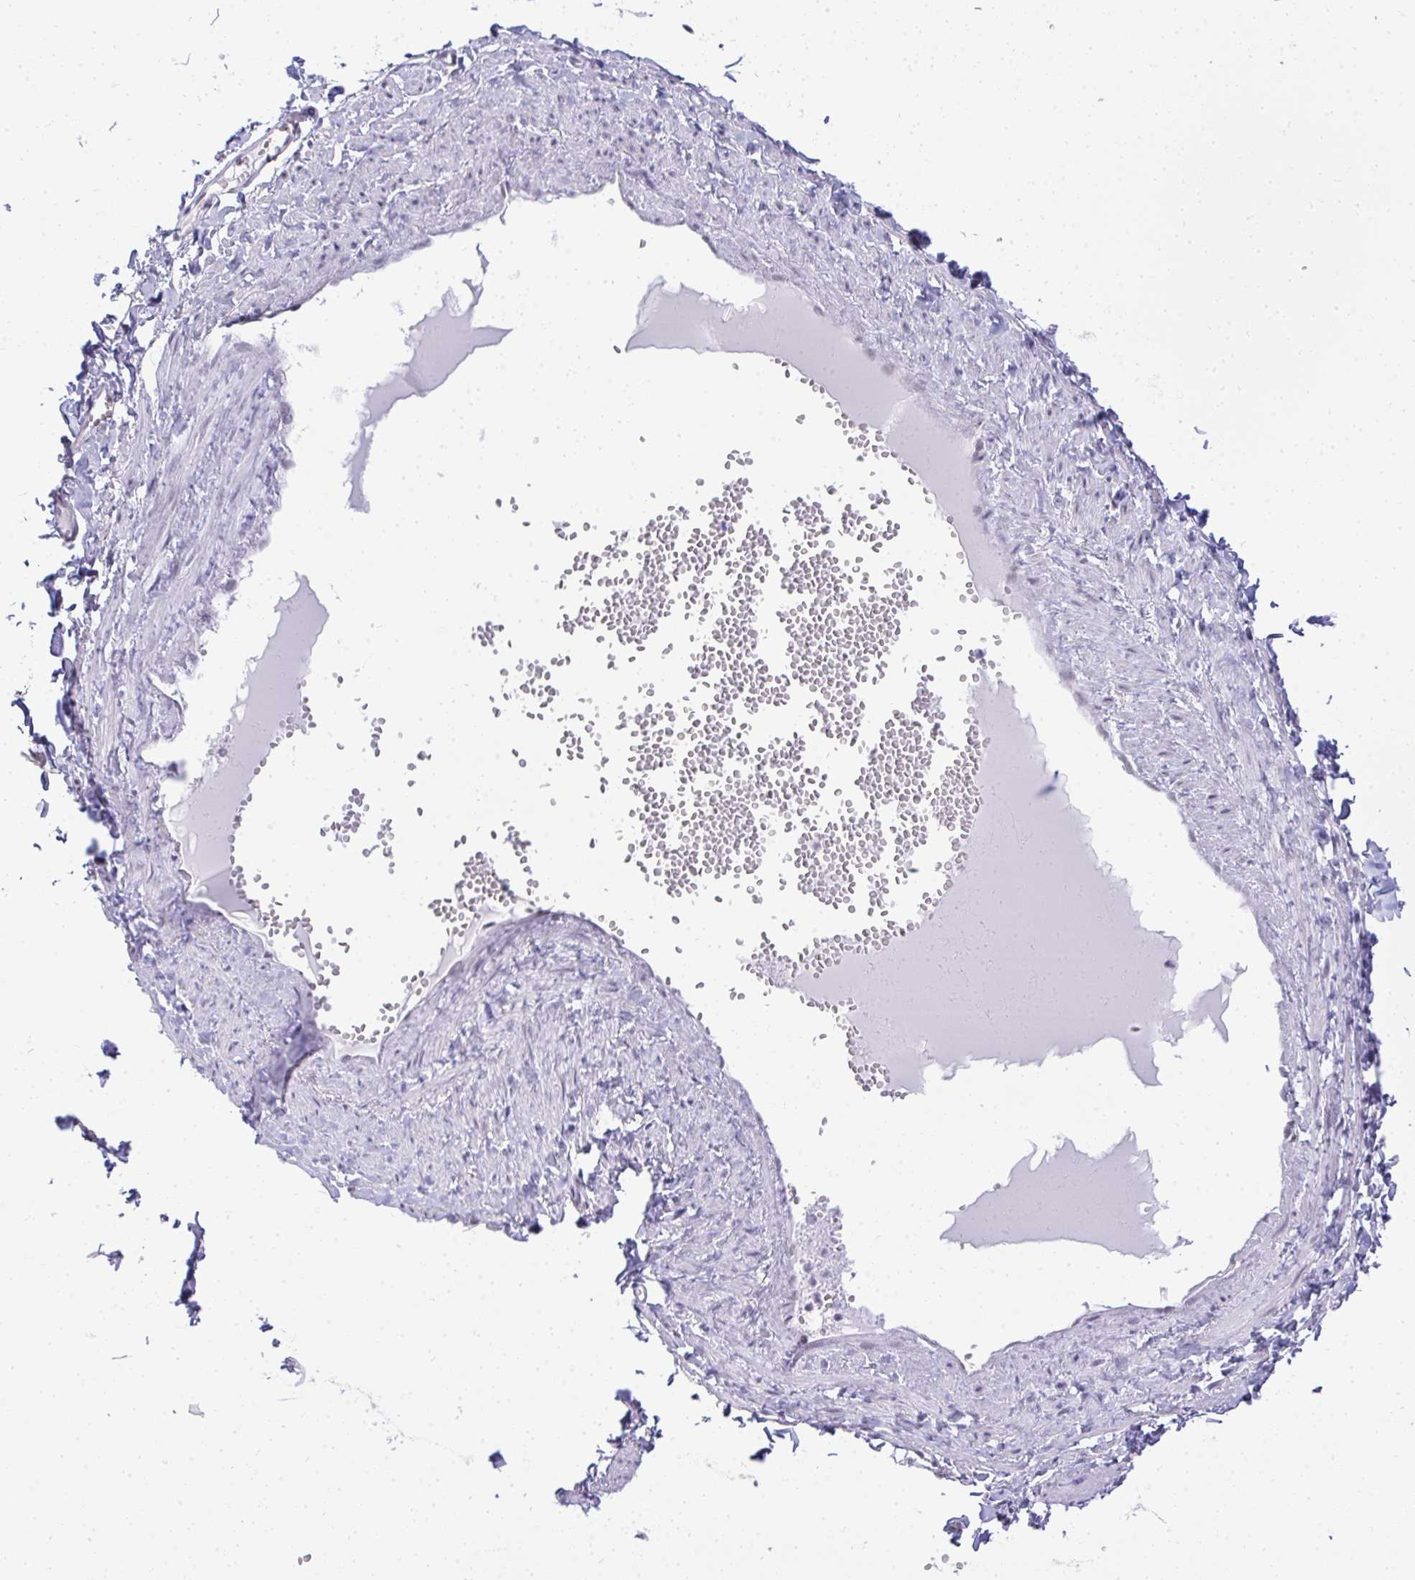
{"staining": {"intensity": "negative", "quantity": "none", "location": "none"}, "tissue": "adipose tissue", "cell_type": "Adipocytes", "image_type": "normal", "snomed": [{"axis": "morphology", "description": "Normal tissue, NOS"}, {"axis": "topography", "description": "Vulva"}, {"axis": "topography", "description": "Peripheral nerve tissue"}], "caption": "Immunohistochemistry (IHC) of unremarkable human adipose tissue shows no positivity in adipocytes.", "gene": "PLA2G1B", "patient": {"sex": "female", "age": 66}}